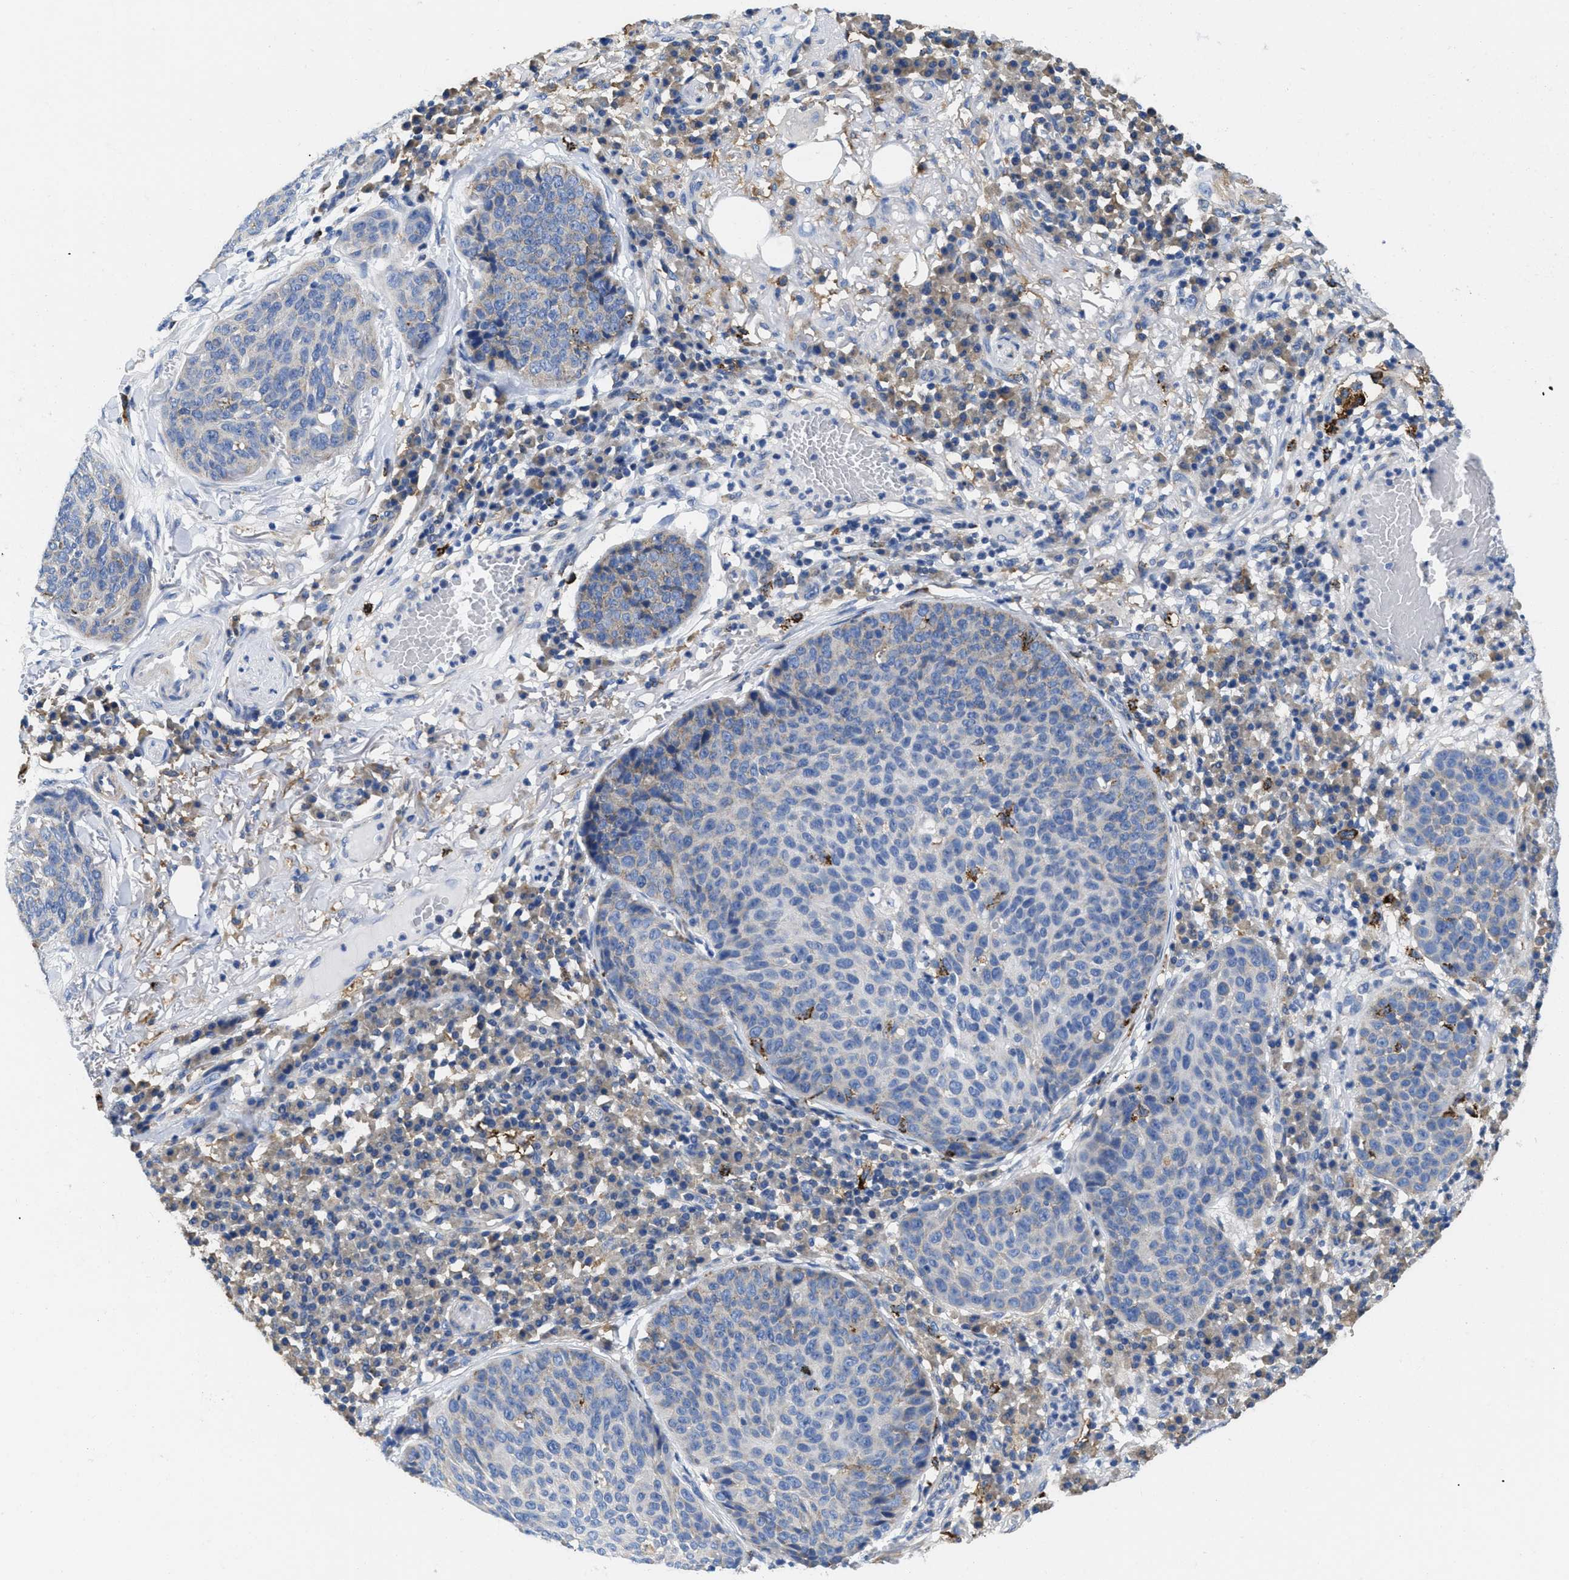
{"staining": {"intensity": "negative", "quantity": "none", "location": "none"}, "tissue": "skin cancer", "cell_type": "Tumor cells", "image_type": "cancer", "snomed": [{"axis": "morphology", "description": "Squamous cell carcinoma in situ, NOS"}, {"axis": "morphology", "description": "Squamous cell carcinoma, NOS"}, {"axis": "topography", "description": "Skin"}], "caption": "There is no significant positivity in tumor cells of skin cancer. The staining was performed using DAB to visualize the protein expression in brown, while the nuclei were stained in blue with hematoxylin (Magnification: 20x).", "gene": "HLA-DPA1", "patient": {"sex": "male", "age": 93}}